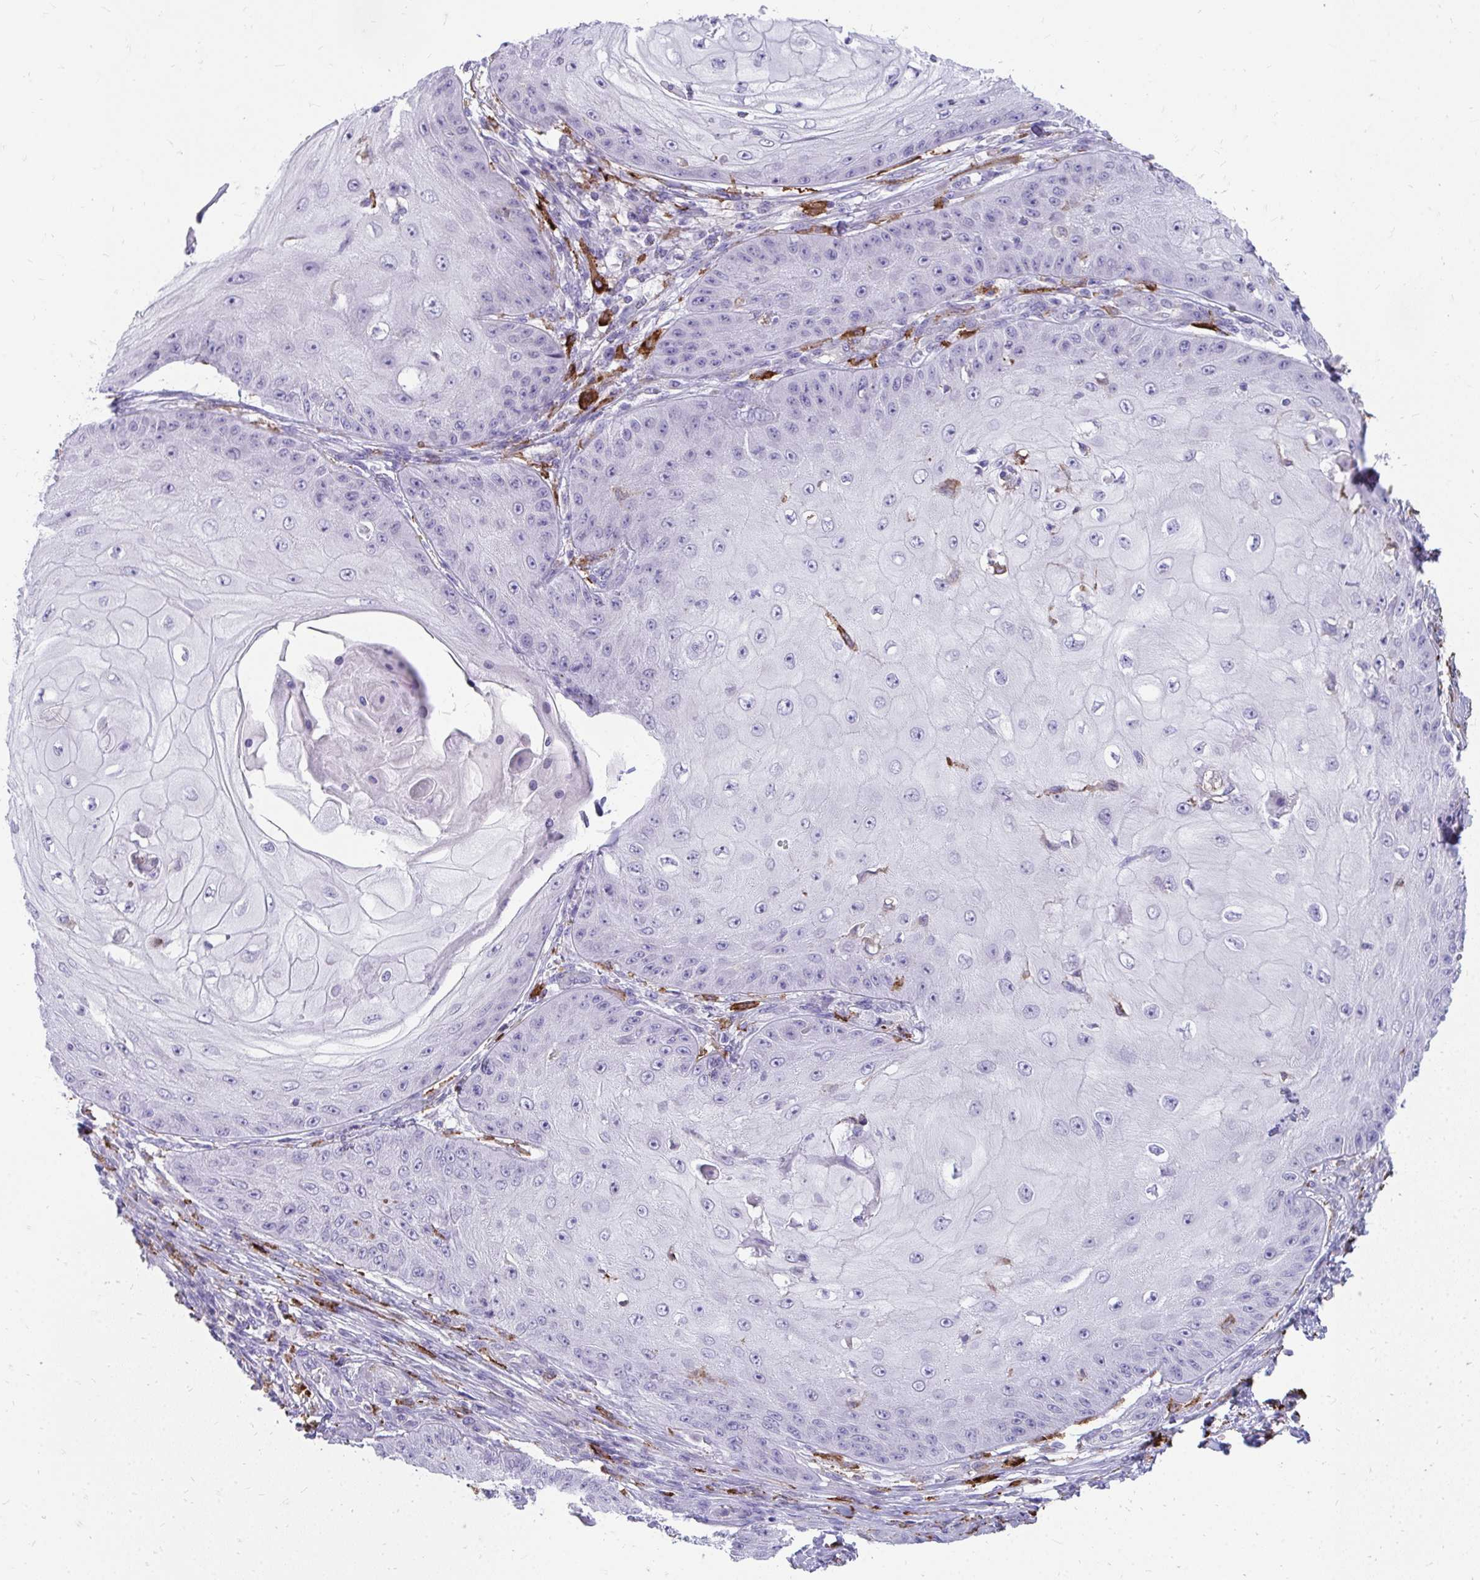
{"staining": {"intensity": "negative", "quantity": "none", "location": "none"}, "tissue": "skin cancer", "cell_type": "Tumor cells", "image_type": "cancer", "snomed": [{"axis": "morphology", "description": "Squamous cell carcinoma, NOS"}, {"axis": "topography", "description": "Skin"}], "caption": "Skin squamous cell carcinoma was stained to show a protein in brown. There is no significant staining in tumor cells.", "gene": "CD163", "patient": {"sex": "male", "age": 70}}